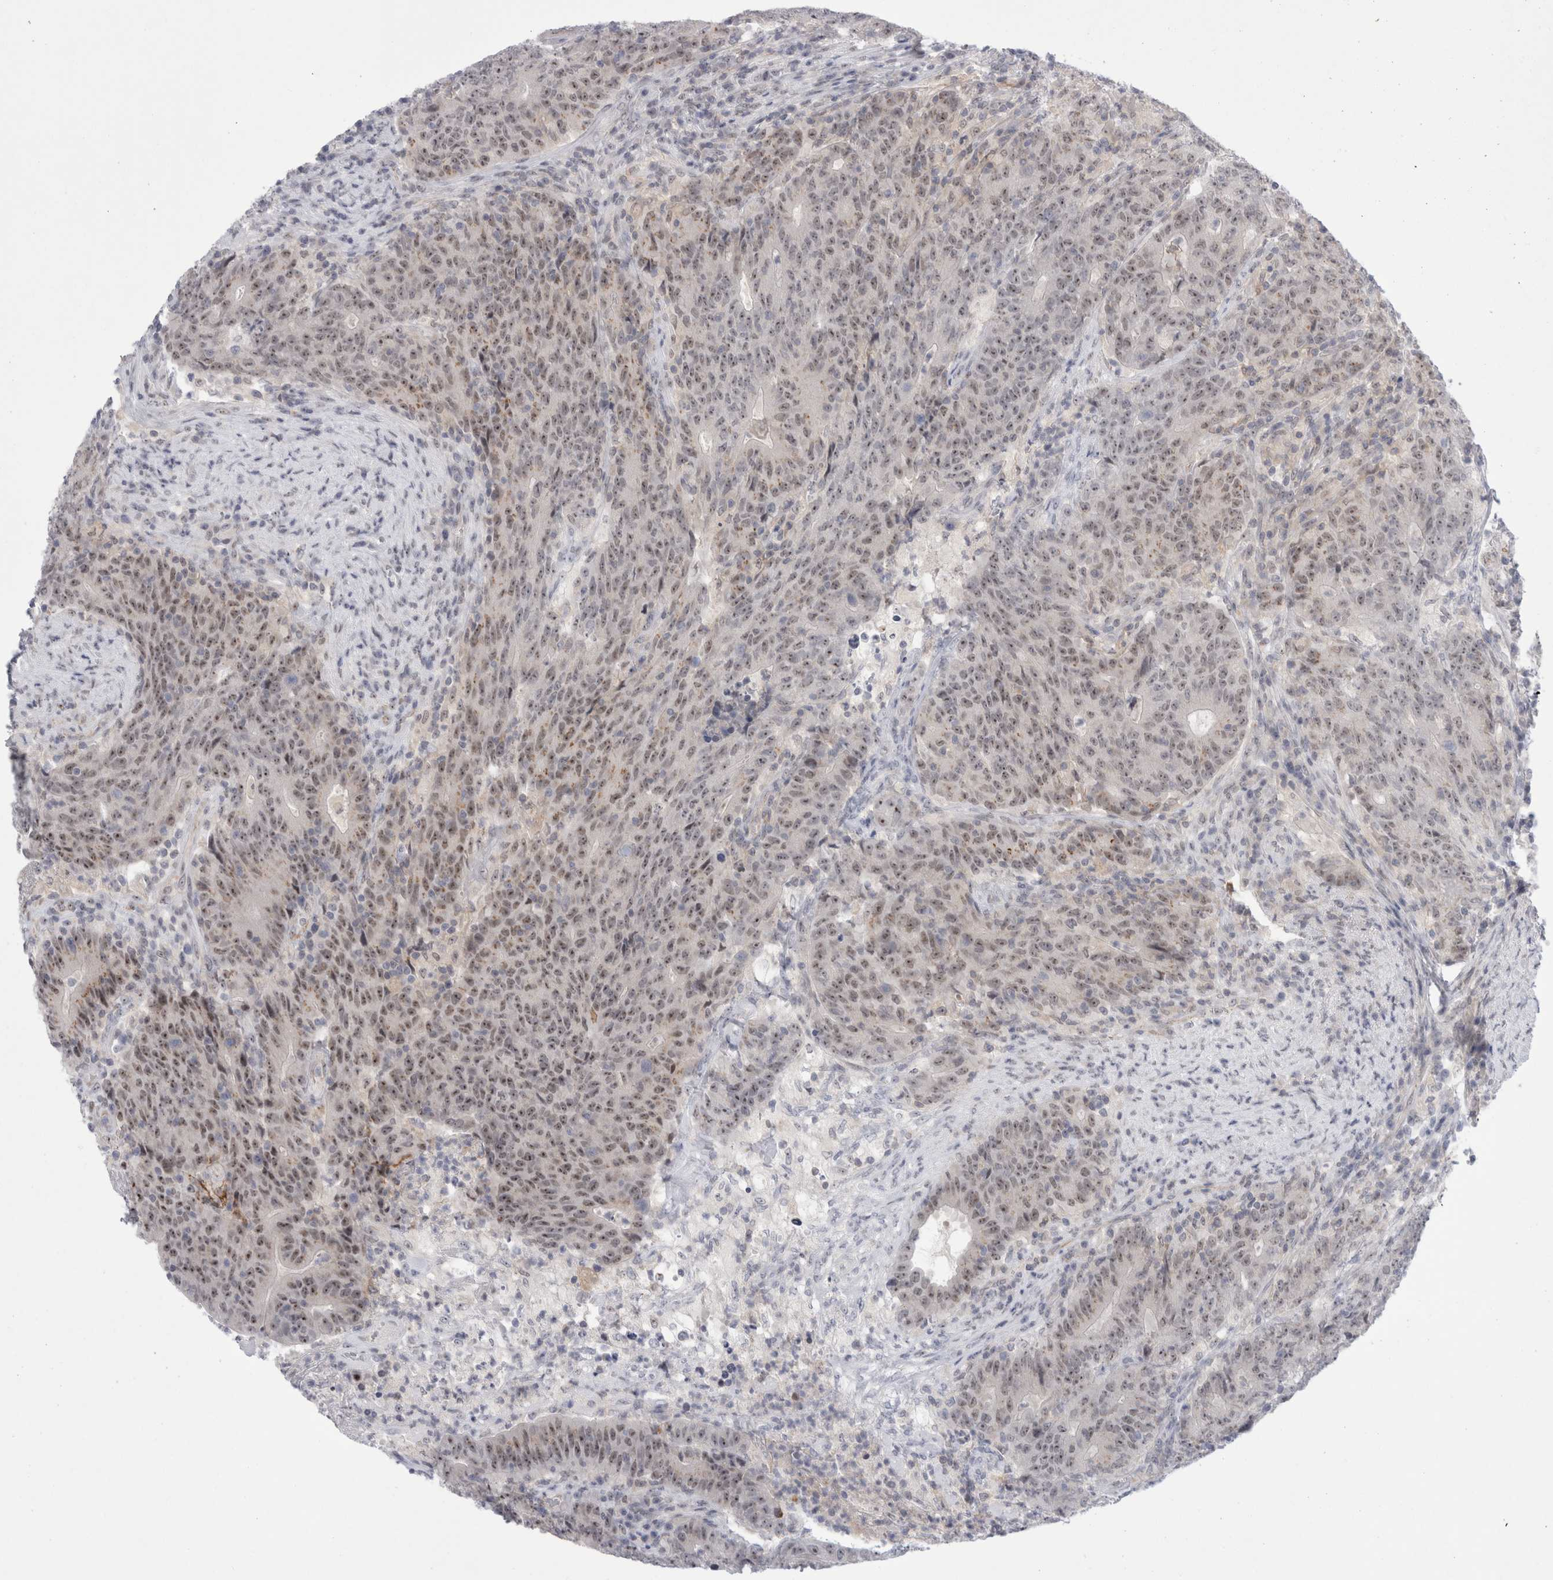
{"staining": {"intensity": "strong", "quantity": ">75%", "location": "nuclear"}, "tissue": "colorectal cancer", "cell_type": "Tumor cells", "image_type": "cancer", "snomed": [{"axis": "morphology", "description": "Normal tissue, NOS"}, {"axis": "morphology", "description": "Adenocarcinoma, NOS"}, {"axis": "topography", "description": "Colon"}], "caption": "Colorectal adenocarcinoma stained with IHC exhibits strong nuclear positivity in approximately >75% of tumor cells. The protein of interest is stained brown, and the nuclei are stained in blue (DAB IHC with brightfield microscopy, high magnification).", "gene": "CERS5", "patient": {"sex": "female", "age": 75}}